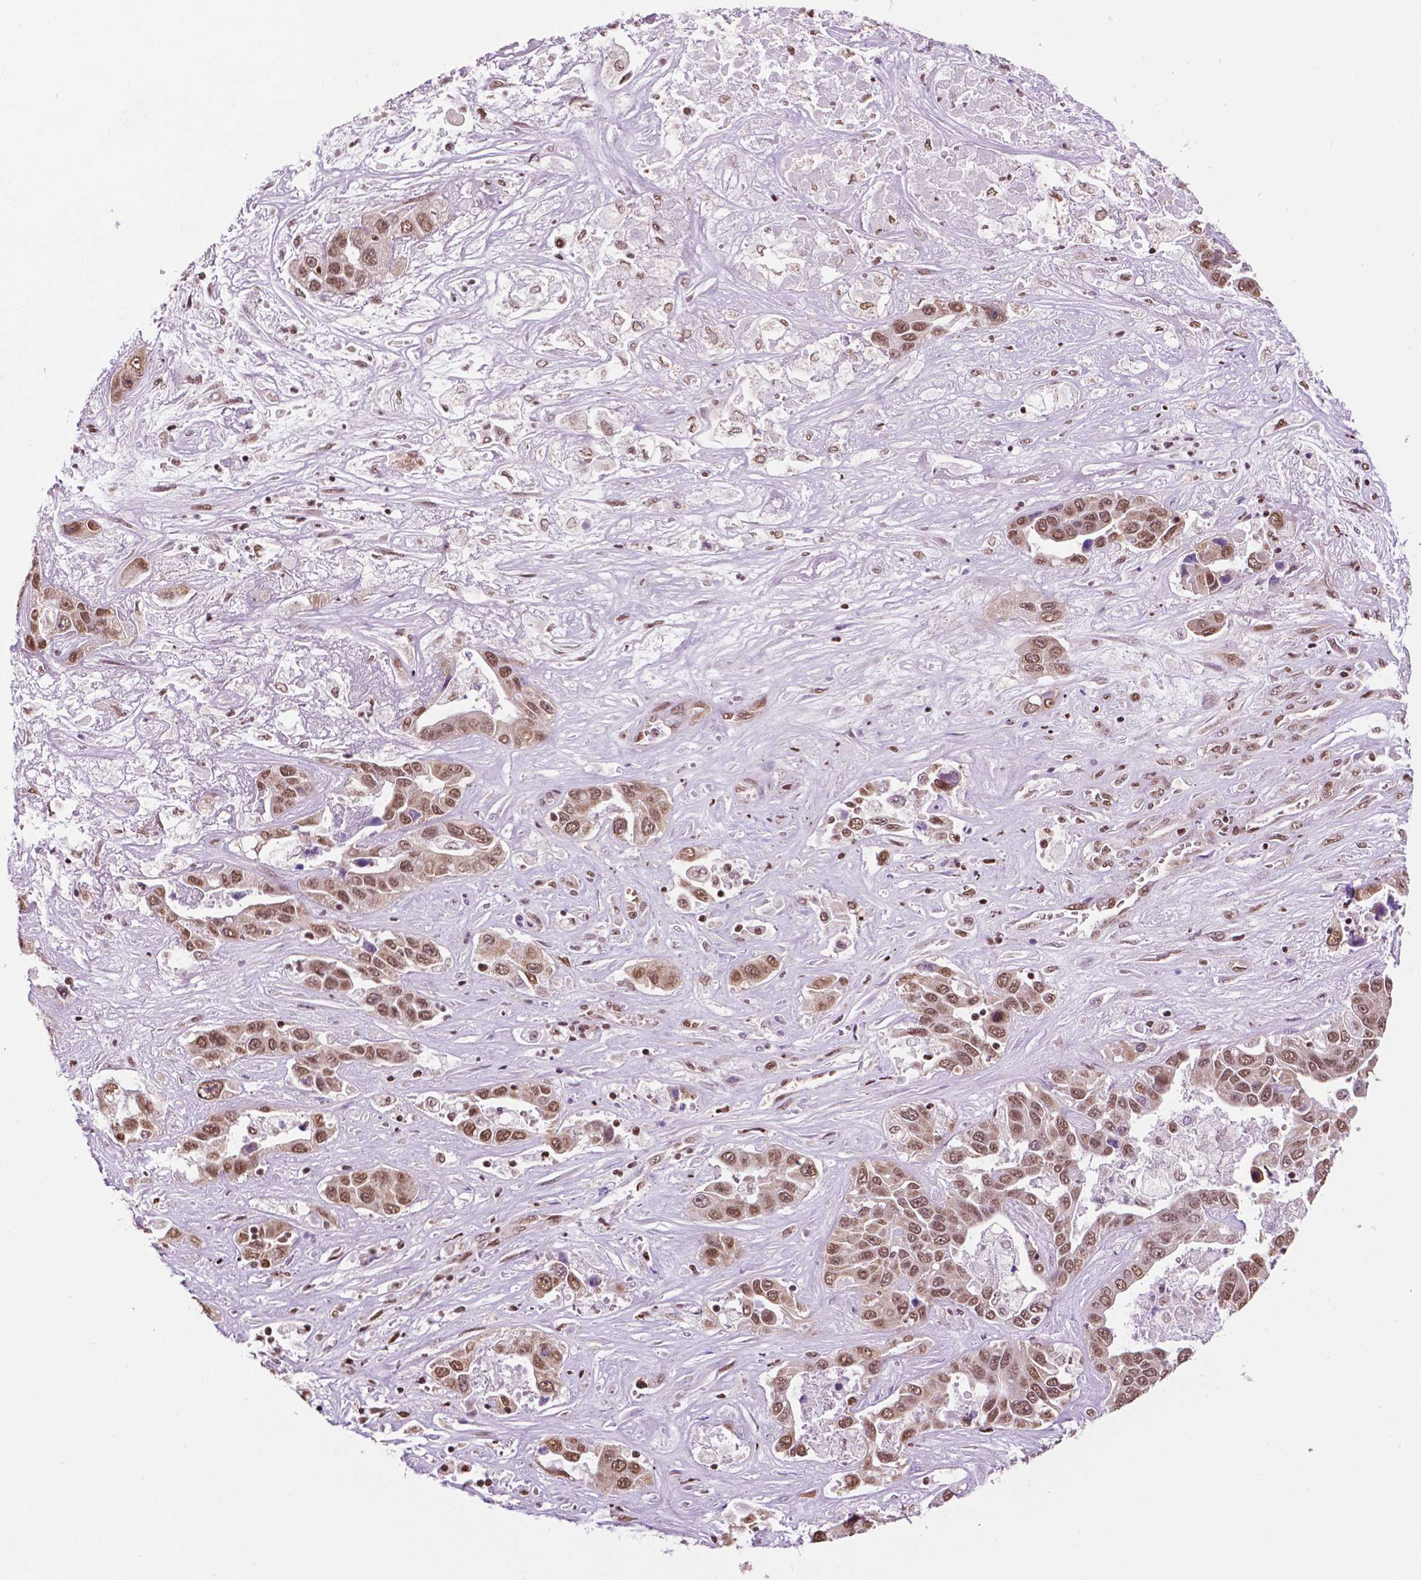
{"staining": {"intensity": "moderate", "quantity": ">75%", "location": "nuclear"}, "tissue": "liver cancer", "cell_type": "Tumor cells", "image_type": "cancer", "snomed": [{"axis": "morphology", "description": "Cholangiocarcinoma"}, {"axis": "topography", "description": "Liver"}], "caption": "Liver cancer stained for a protein exhibits moderate nuclear positivity in tumor cells.", "gene": "COL23A1", "patient": {"sex": "female", "age": 52}}